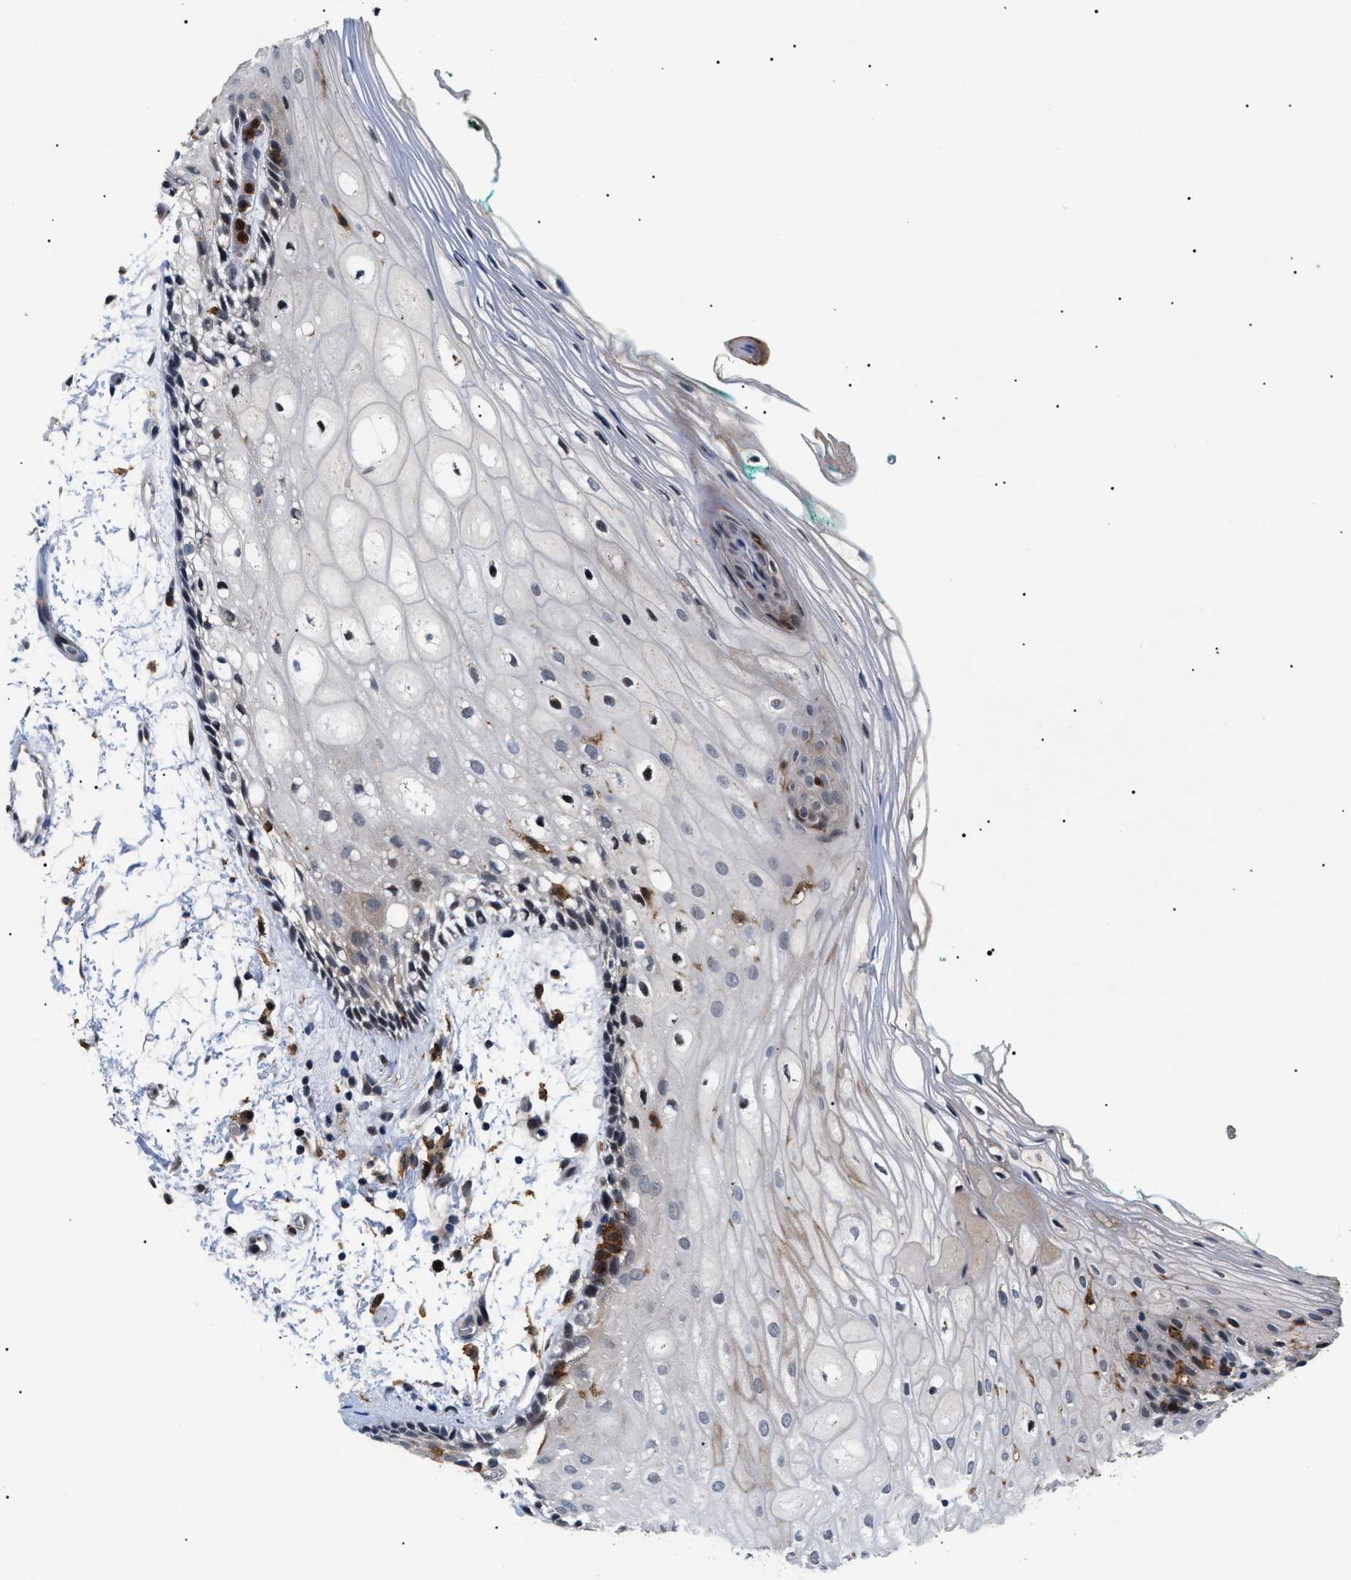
{"staining": {"intensity": "moderate", "quantity": ">75%", "location": "cytoplasmic/membranous"}, "tissue": "oral mucosa", "cell_type": "Squamous epithelial cells", "image_type": "normal", "snomed": [{"axis": "morphology", "description": "Normal tissue, NOS"}, {"axis": "topography", "description": "Skeletal muscle"}, {"axis": "topography", "description": "Oral tissue"}, {"axis": "topography", "description": "Peripheral nerve tissue"}], "caption": "High-power microscopy captured an IHC photomicrograph of benign oral mucosa, revealing moderate cytoplasmic/membranous staining in about >75% of squamous epithelial cells.", "gene": "CD300A", "patient": {"sex": "female", "age": 84}}